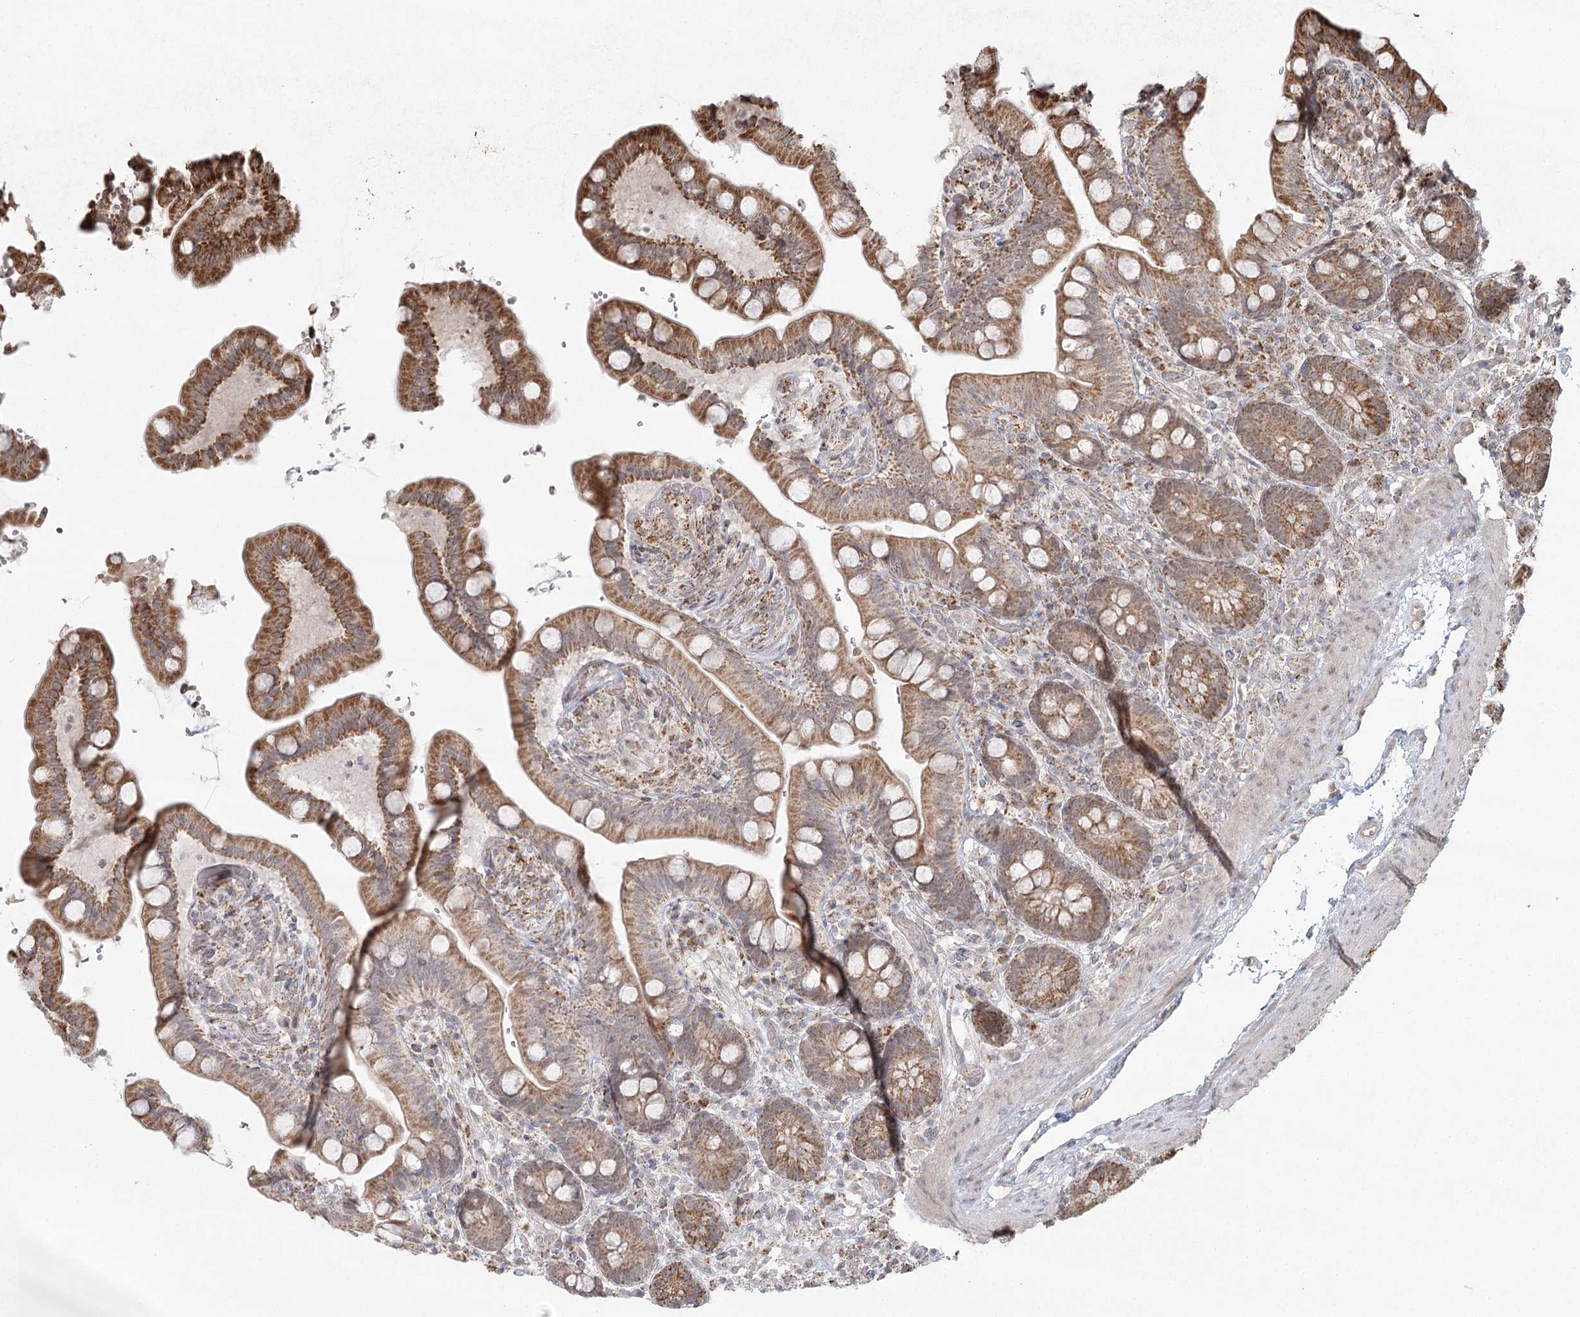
{"staining": {"intensity": "negative", "quantity": "none", "location": "none"}, "tissue": "colon", "cell_type": "Endothelial cells", "image_type": "normal", "snomed": [{"axis": "morphology", "description": "Normal tissue, NOS"}, {"axis": "topography", "description": "Smooth muscle"}, {"axis": "topography", "description": "Colon"}], "caption": "Human colon stained for a protein using immunohistochemistry (IHC) displays no expression in endothelial cells.", "gene": "LACTB", "patient": {"sex": "male", "age": 73}}